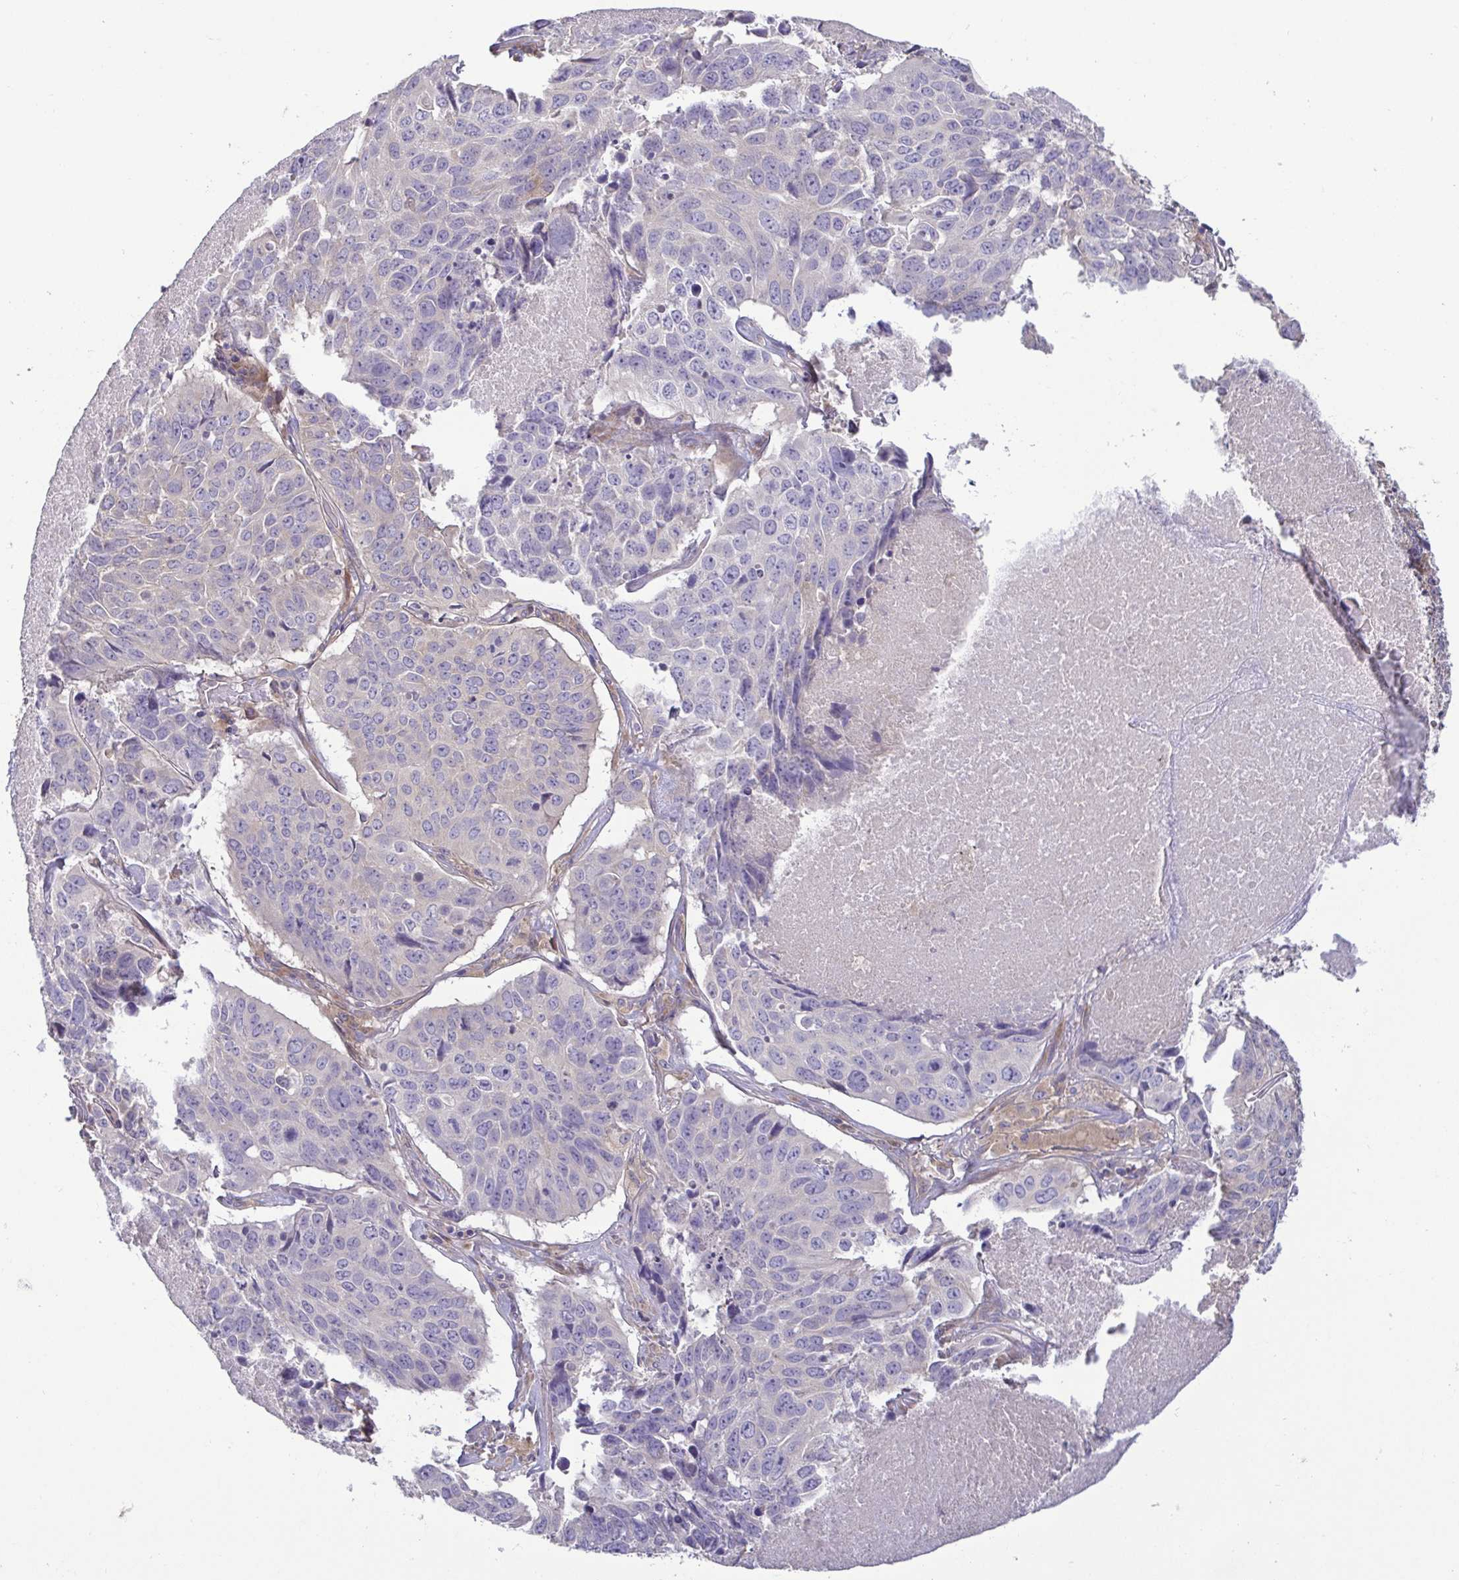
{"staining": {"intensity": "negative", "quantity": "none", "location": "none"}, "tissue": "lung cancer", "cell_type": "Tumor cells", "image_type": "cancer", "snomed": [{"axis": "morphology", "description": "Normal tissue, NOS"}, {"axis": "morphology", "description": "Squamous cell carcinoma, NOS"}, {"axis": "topography", "description": "Bronchus"}, {"axis": "topography", "description": "Lung"}], "caption": "DAB immunohistochemical staining of lung squamous cell carcinoma exhibits no significant positivity in tumor cells.", "gene": "LMF2", "patient": {"sex": "male", "age": 64}}